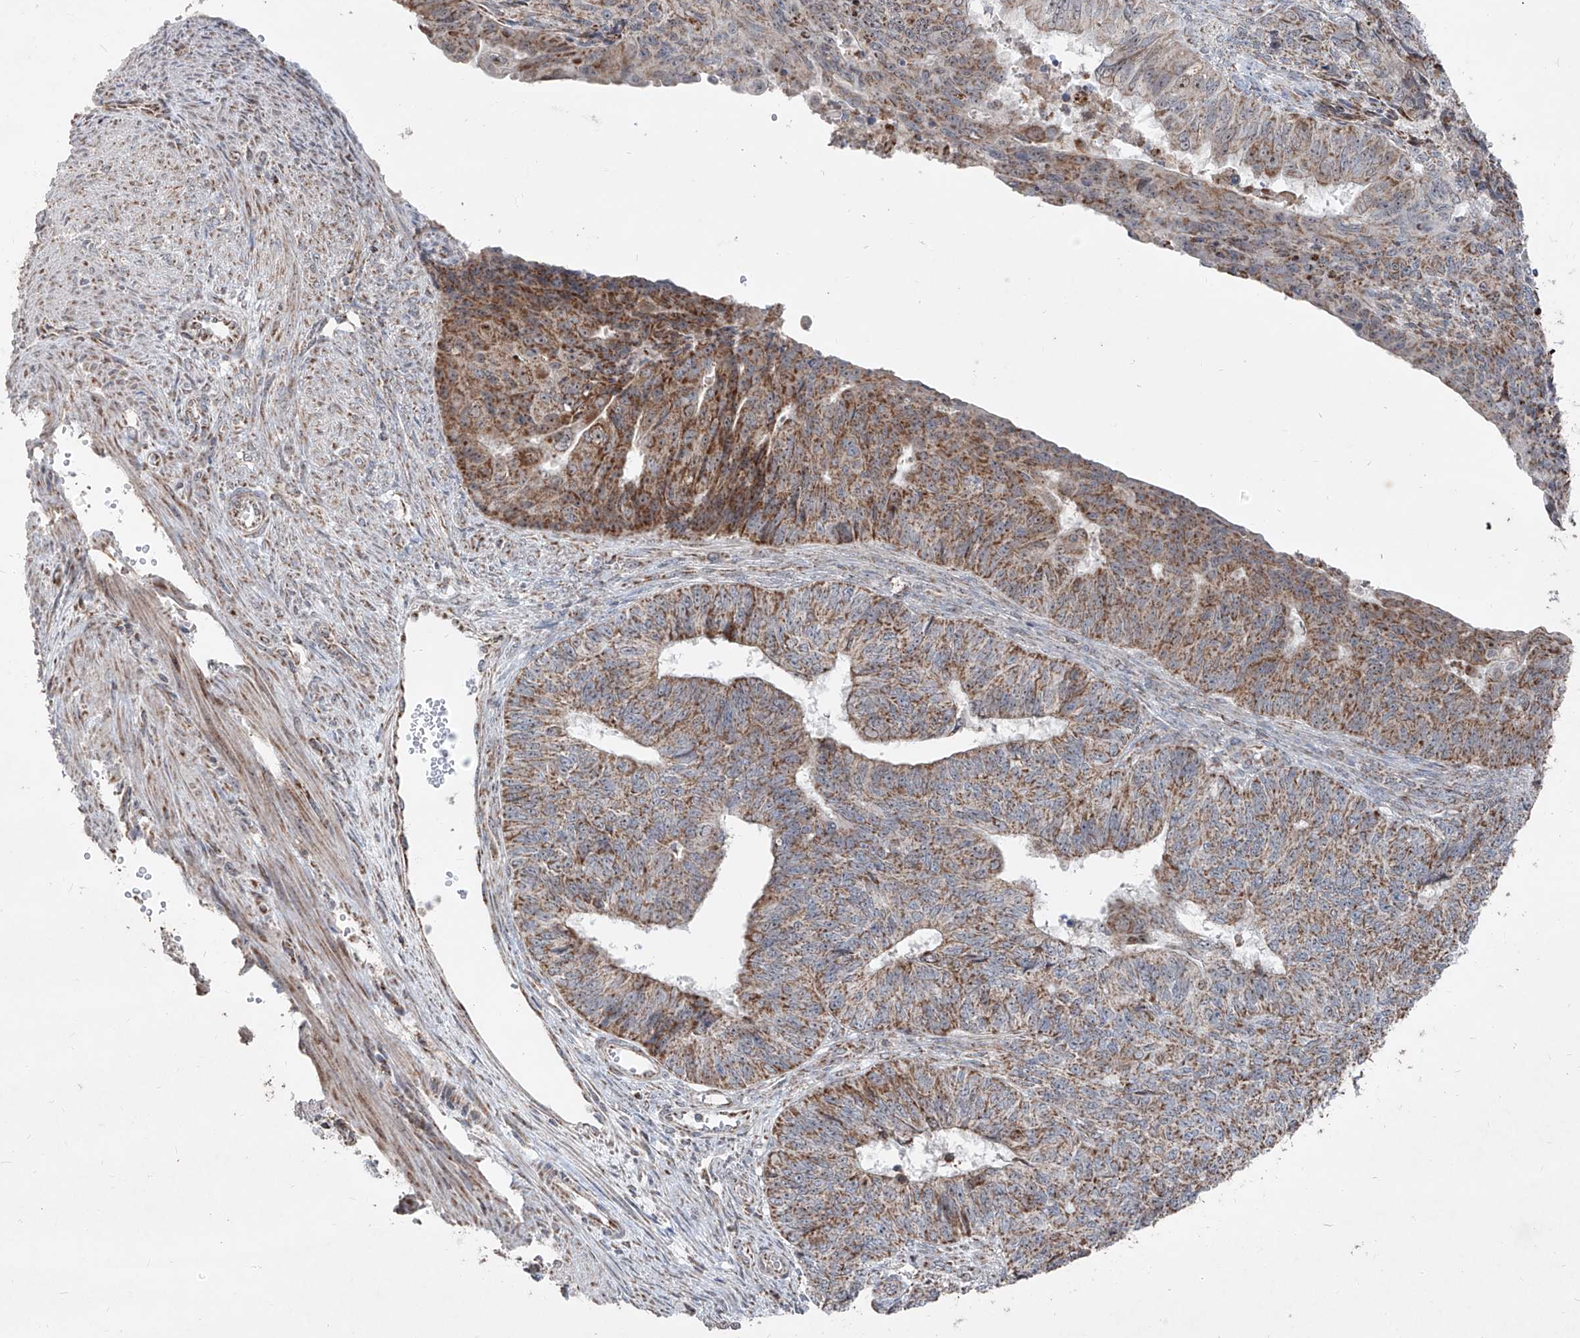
{"staining": {"intensity": "moderate", "quantity": ">75%", "location": "cytoplasmic/membranous"}, "tissue": "endometrial cancer", "cell_type": "Tumor cells", "image_type": "cancer", "snomed": [{"axis": "morphology", "description": "Adenocarcinoma, NOS"}, {"axis": "topography", "description": "Endometrium"}], "caption": "Tumor cells reveal moderate cytoplasmic/membranous expression in about >75% of cells in endometrial cancer.", "gene": "NDUFB3", "patient": {"sex": "female", "age": 32}}